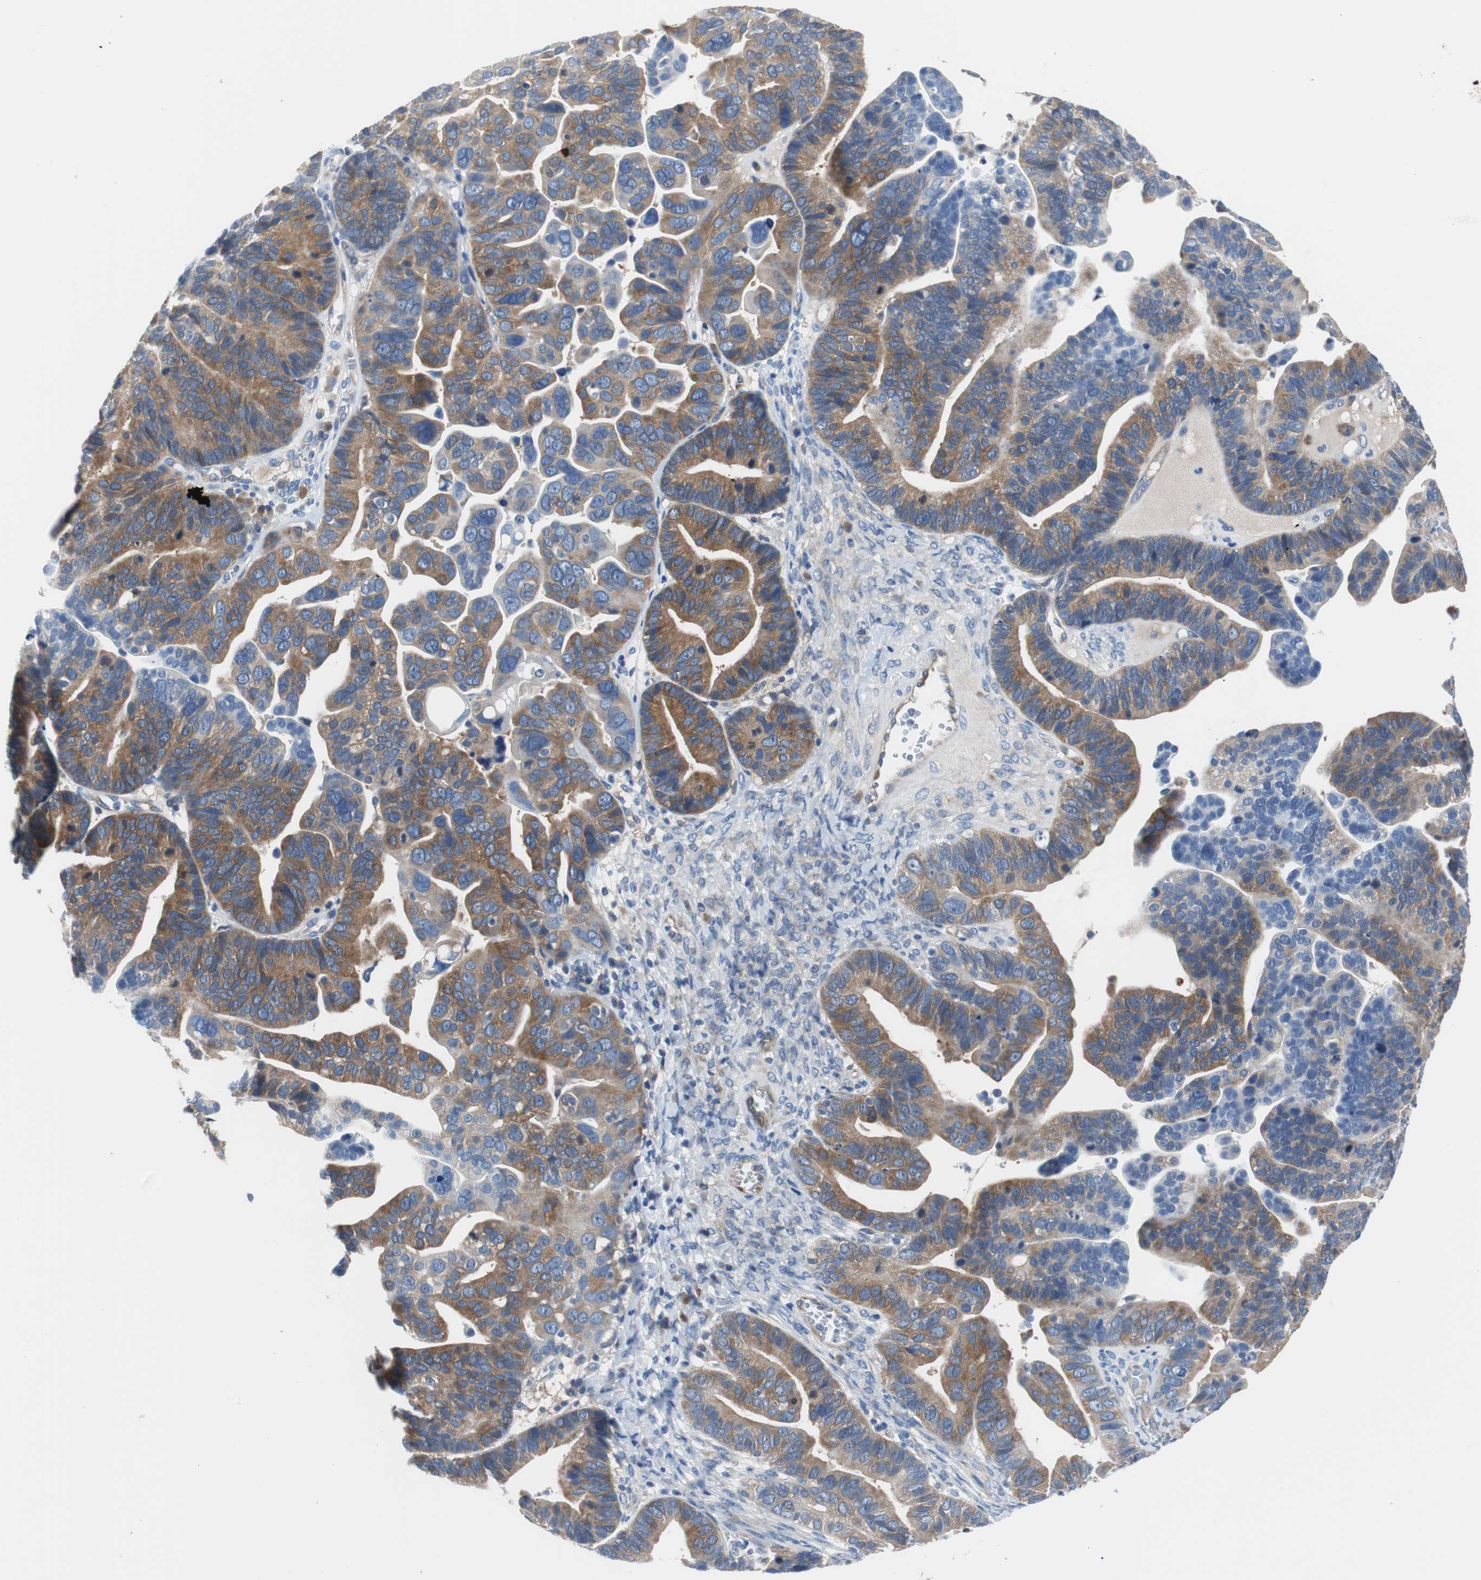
{"staining": {"intensity": "strong", "quantity": ">75%", "location": "cytoplasmic/membranous"}, "tissue": "ovarian cancer", "cell_type": "Tumor cells", "image_type": "cancer", "snomed": [{"axis": "morphology", "description": "Cystadenocarcinoma, serous, NOS"}, {"axis": "topography", "description": "Ovary"}], "caption": "A brown stain labels strong cytoplasmic/membranous positivity of a protein in ovarian cancer tumor cells. Using DAB (3,3'-diaminobenzidine) (brown) and hematoxylin (blue) stains, captured at high magnification using brightfield microscopy.", "gene": "EEF2K", "patient": {"sex": "female", "age": 56}}